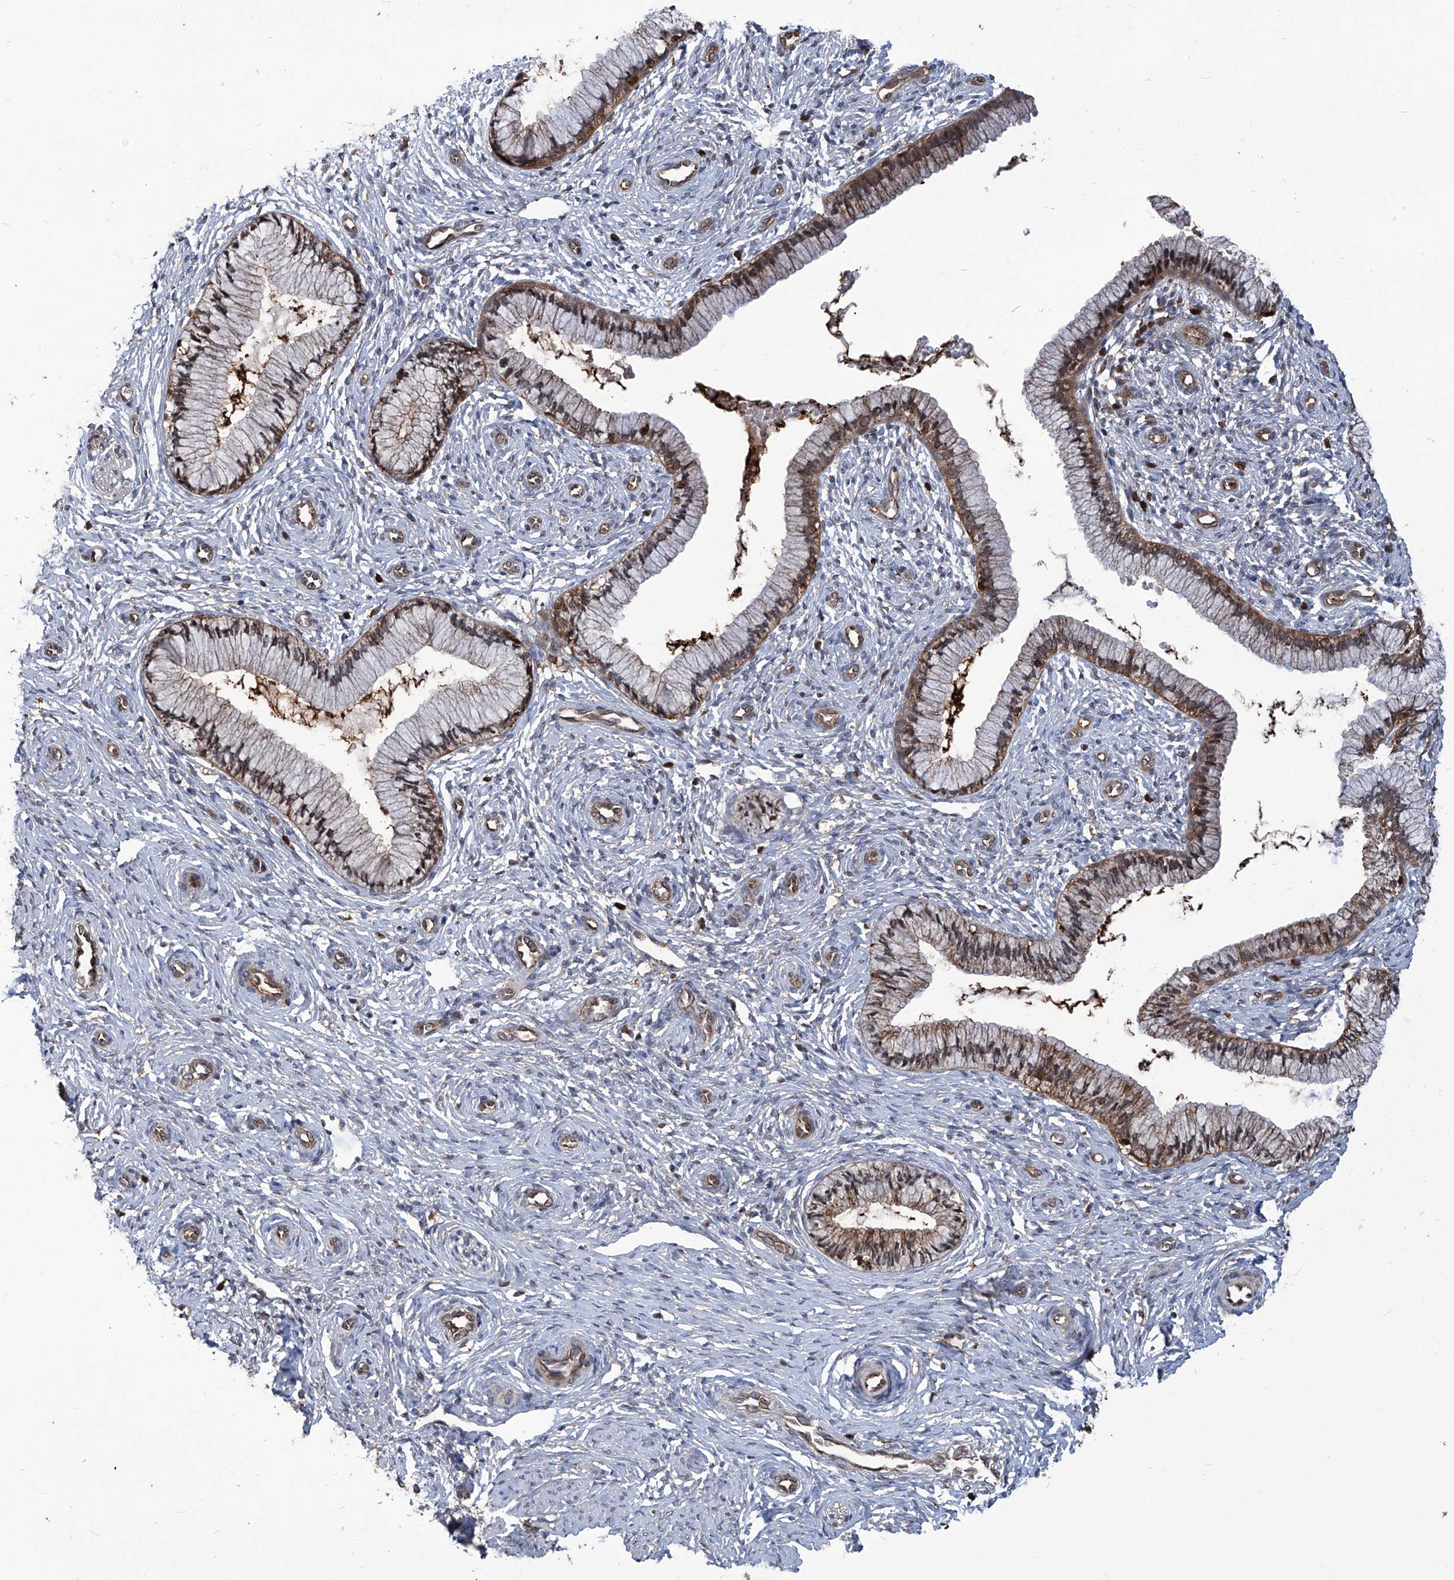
{"staining": {"intensity": "moderate", "quantity": ">75%", "location": "cytoplasmic/membranous"}, "tissue": "cervix", "cell_type": "Glandular cells", "image_type": "normal", "snomed": [{"axis": "morphology", "description": "Normal tissue, NOS"}, {"axis": "topography", "description": "Cervix"}], "caption": "High-magnification brightfield microscopy of unremarkable cervix stained with DAB (brown) and counterstained with hematoxylin (blue). glandular cells exhibit moderate cytoplasmic/membranous positivity is present in approximately>75% of cells.", "gene": "PSMB1", "patient": {"sex": "female", "age": 27}}